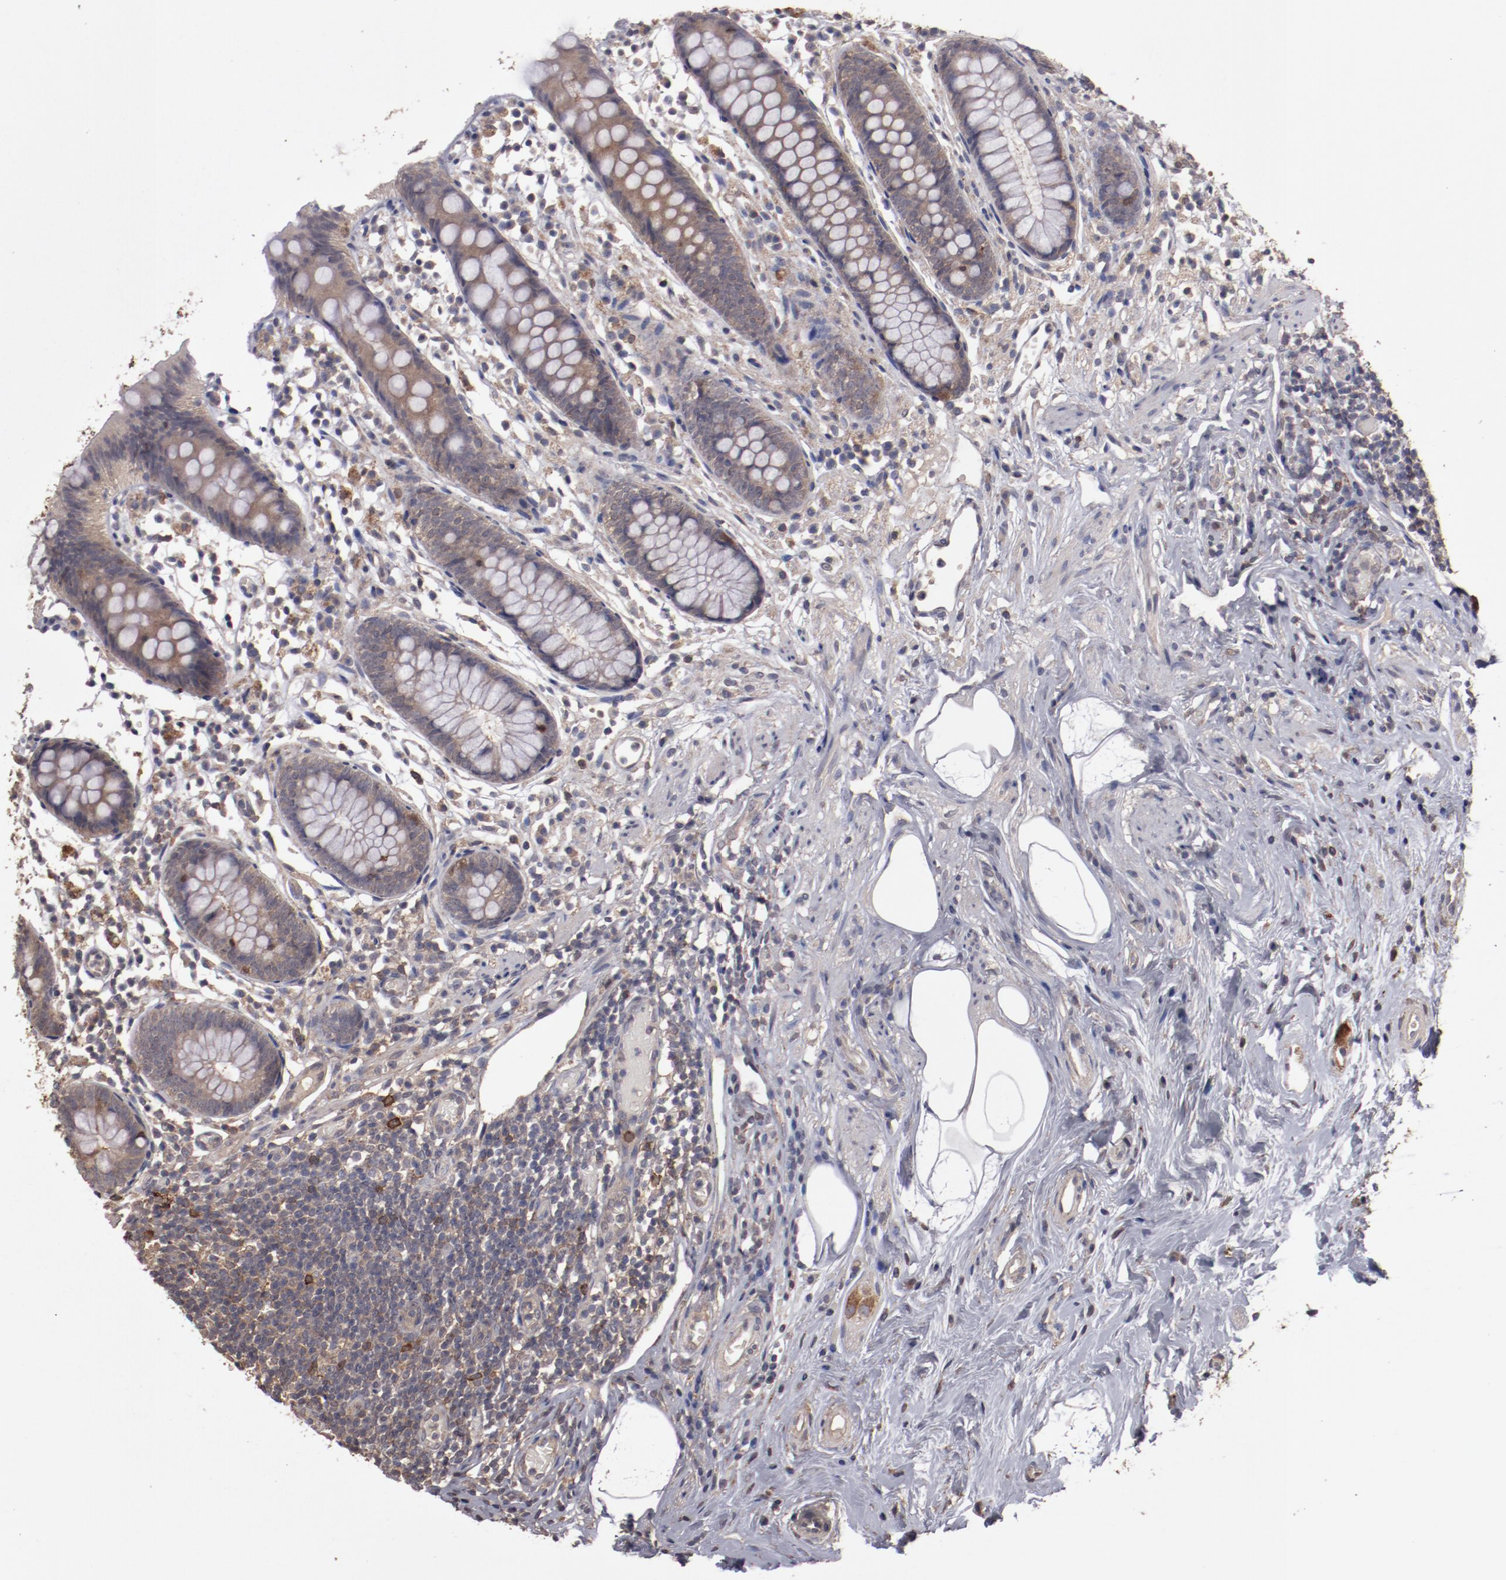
{"staining": {"intensity": "moderate", "quantity": ">75%", "location": "cytoplasmic/membranous"}, "tissue": "appendix", "cell_type": "Glandular cells", "image_type": "normal", "snomed": [{"axis": "morphology", "description": "Normal tissue, NOS"}, {"axis": "topography", "description": "Appendix"}], "caption": "Brown immunohistochemical staining in benign human appendix shows moderate cytoplasmic/membranous staining in about >75% of glandular cells. (Brightfield microscopy of DAB IHC at high magnification).", "gene": "LRRC75B", "patient": {"sex": "male", "age": 38}}